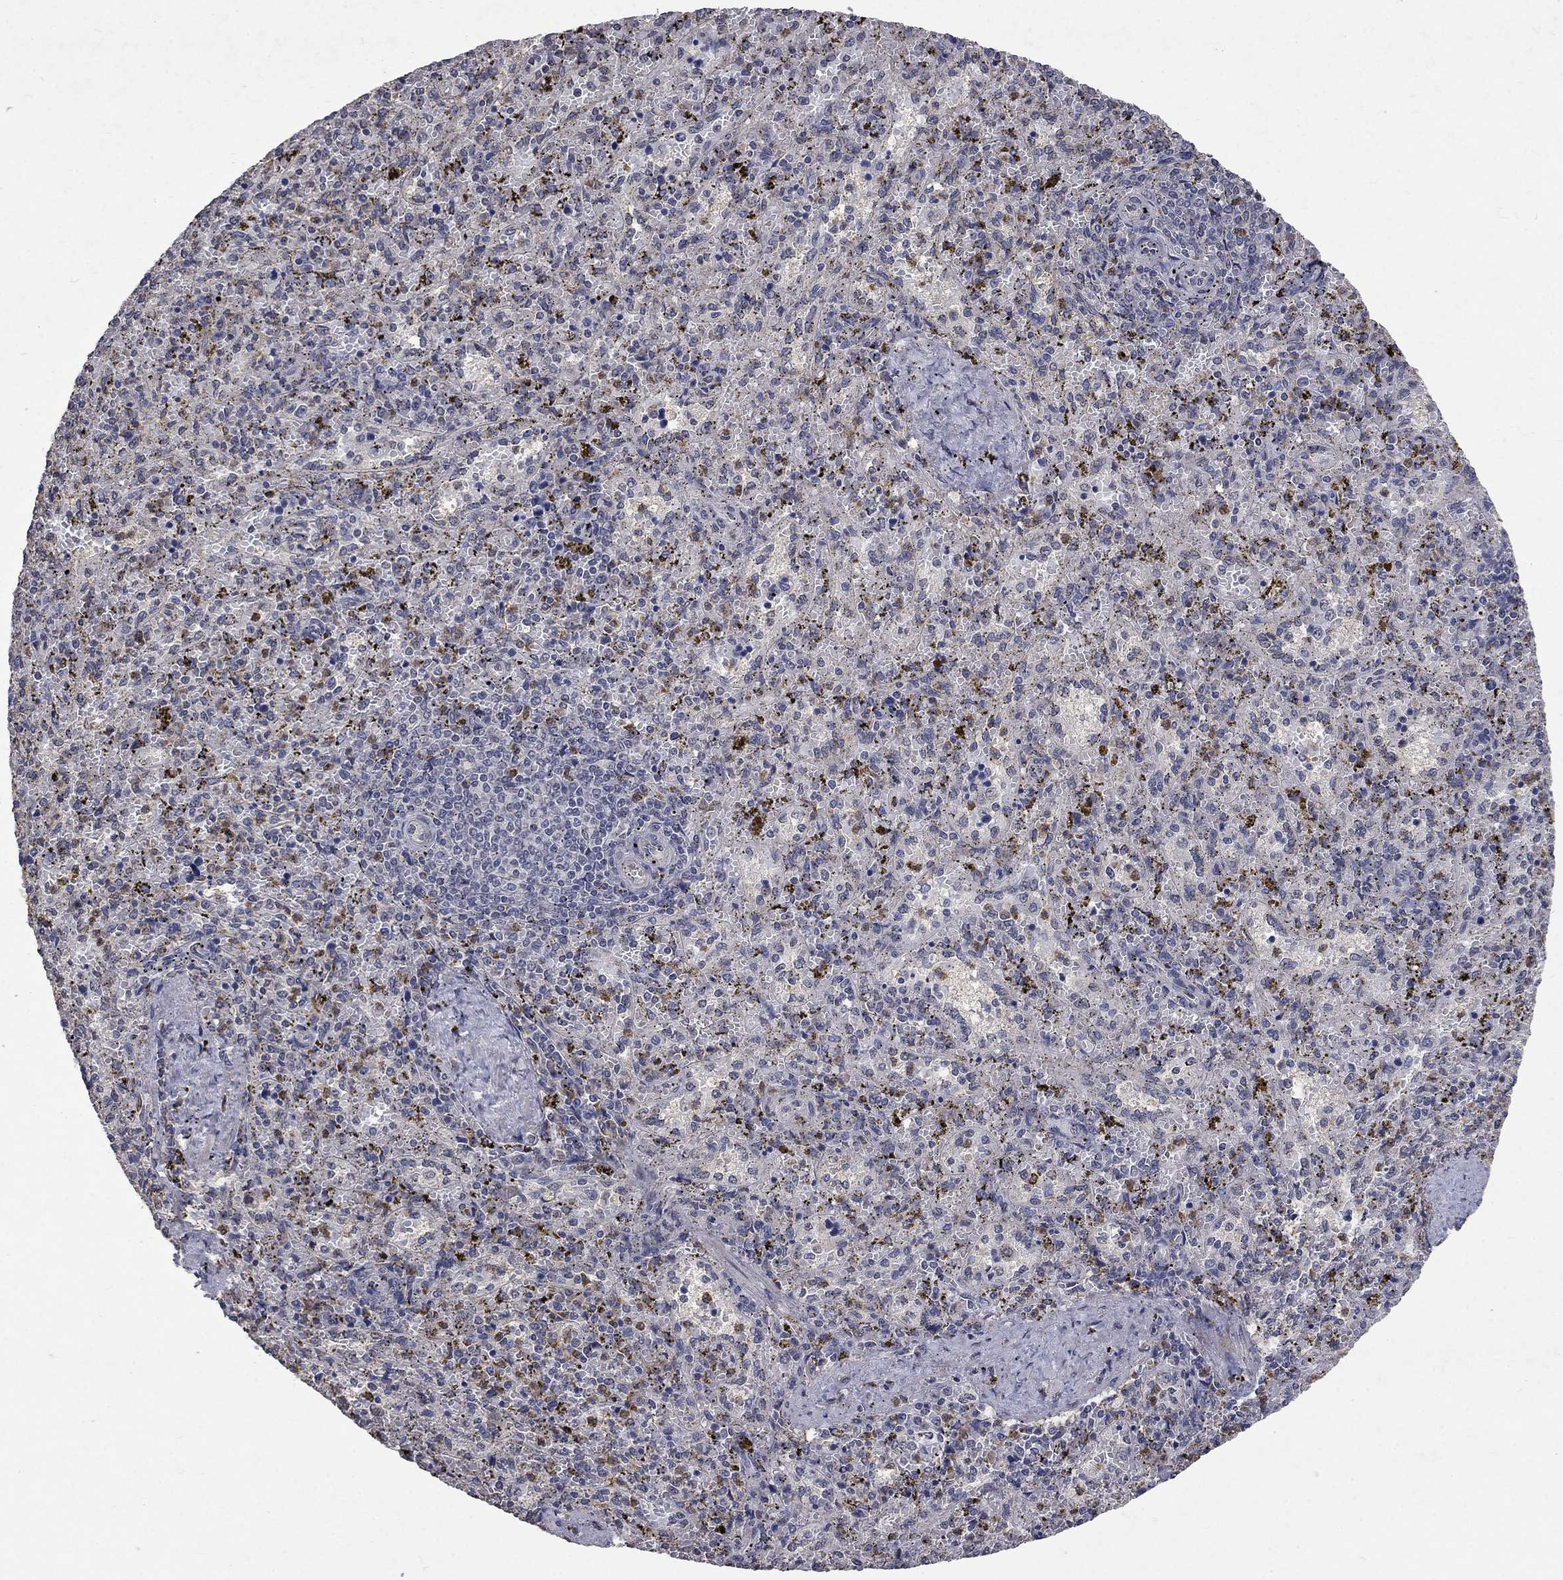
{"staining": {"intensity": "negative", "quantity": "none", "location": "none"}, "tissue": "spleen", "cell_type": "Cells in red pulp", "image_type": "normal", "snomed": [{"axis": "morphology", "description": "Normal tissue, NOS"}, {"axis": "topography", "description": "Spleen"}], "caption": "DAB (3,3'-diaminobenzidine) immunohistochemical staining of normal spleen displays no significant staining in cells in red pulp.", "gene": "CHST5", "patient": {"sex": "female", "age": 50}}